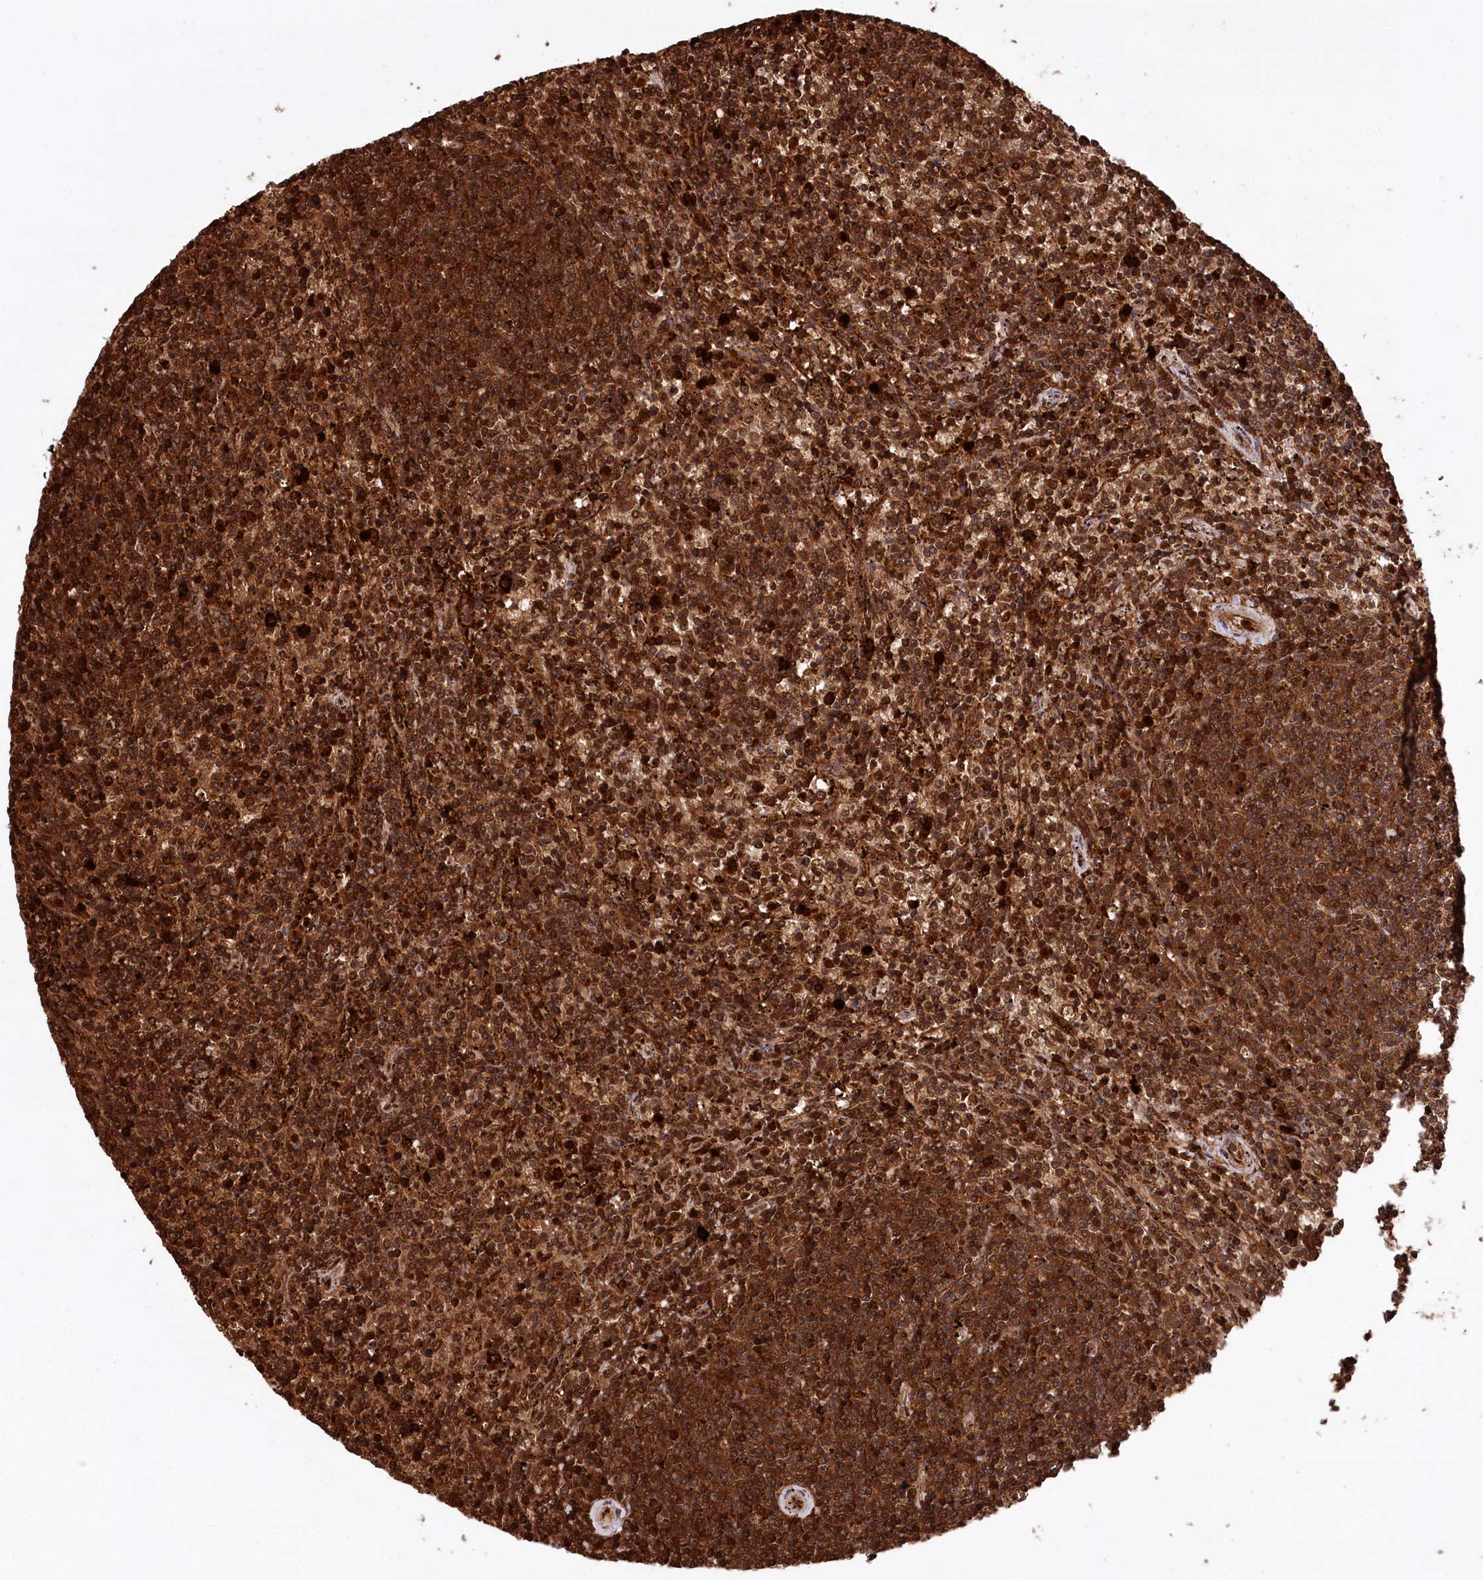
{"staining": {"intensity": "strong", "quantity": ">75%", "location": "cytoplasmic/membranous"}, "tissue": "lymphoma", "cell_type": "Tumor cells", "image_type": "cancer", "snomed": [{"axis": "morphology", "description": "Malignant lymphoma, non-Hodgkin's type, Low grade"}, {"axis": "topography", "description": "Spleen"}], "caption": "Strong cytoplasmic/membranous protein expression is seen in about >75% of tumor cells in low-grade malignant lymphoma, non-Hodgkin's type.", "gene": "LSG1", "patient": {"sex": "female", "age": 50}}